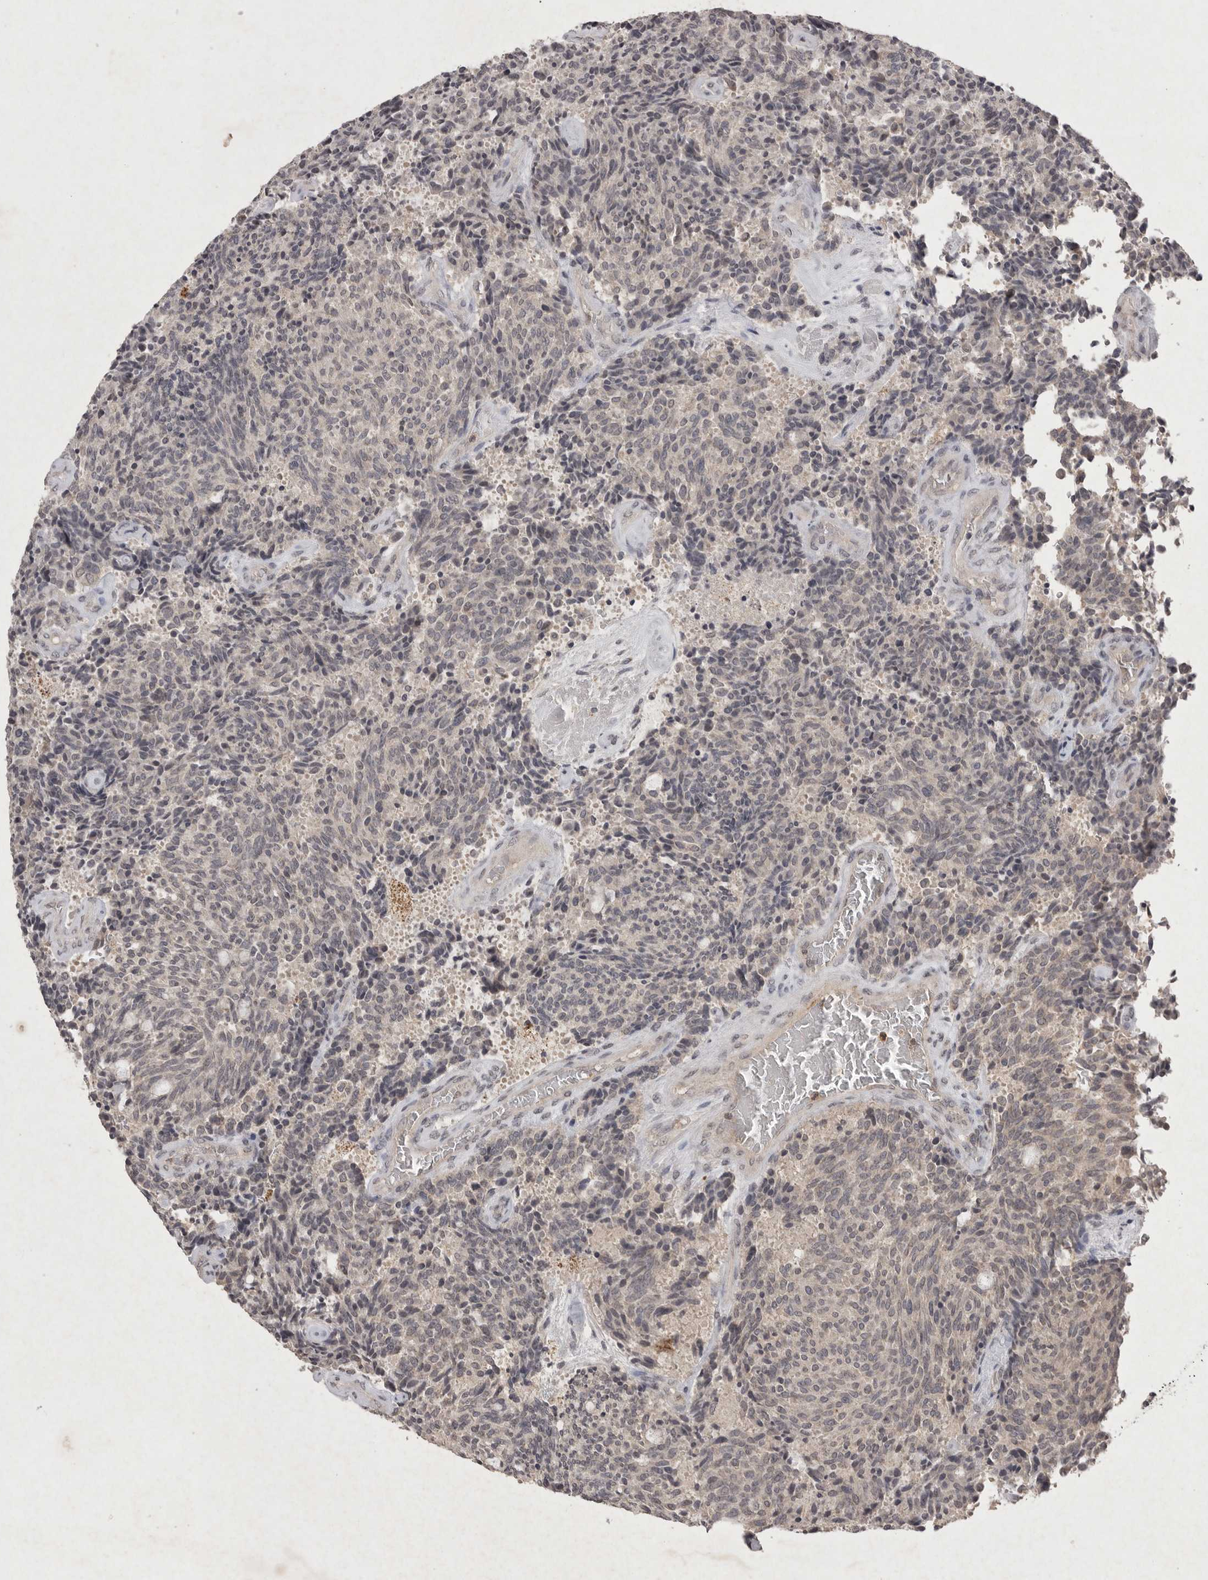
{"staining": {"intensity": "negative", "quantity": "none", "location": "none"}, "tissue": "carcinoid", "cell_type": "Tumor cells", "image_type": "cancer", "snomed": [{"axis": "morphology", "description": "Carcinoid, malignant, NOS"}, {"axis": "topography", "description": "Pancreas"}], "caption": "Protein analysis of carcinoid exhibits no significant expression in tumor cells.", "gene": "APLNR", "patient": {"sex": "female", "age": 54}}